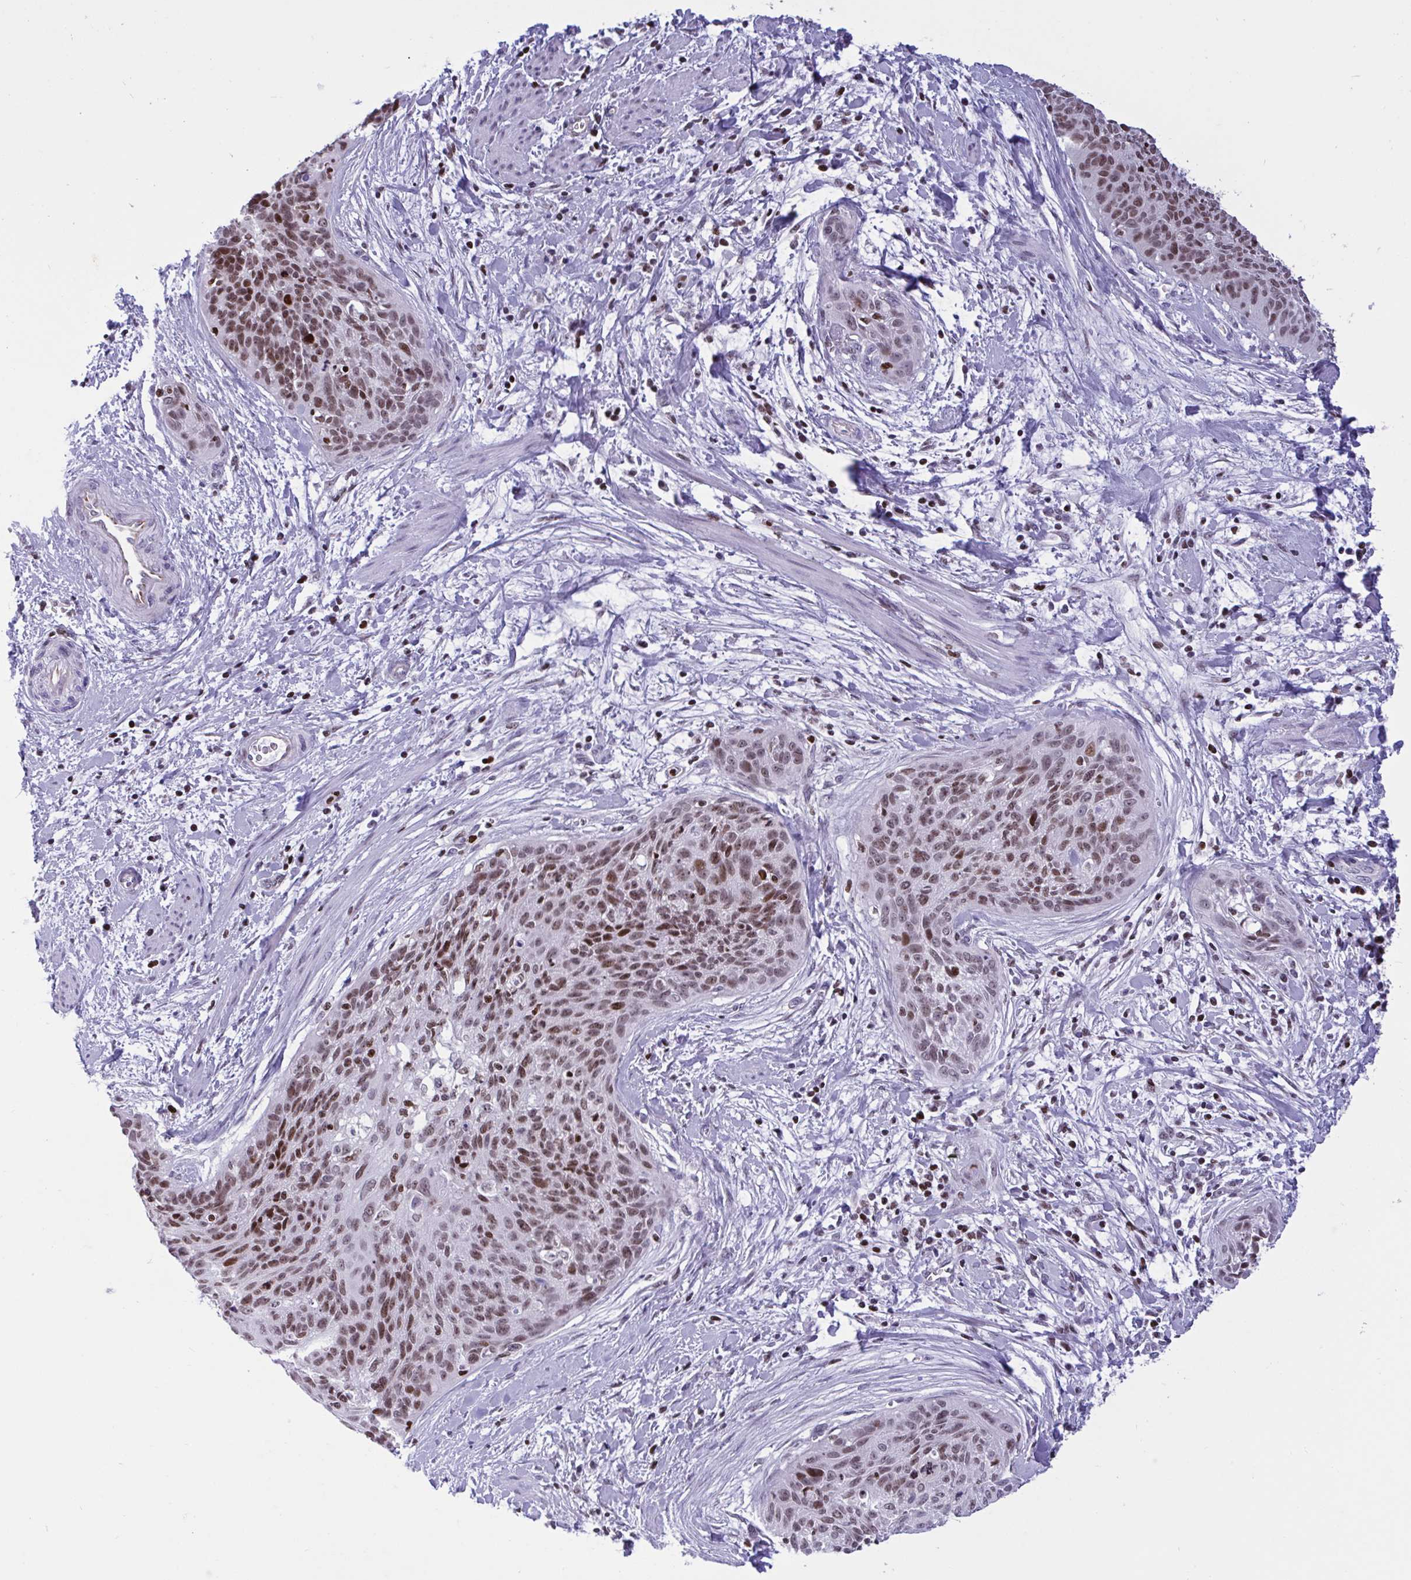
{"staining": {"intensity": "moderate", "quantity": ">75%", "location": "nuclear"}, "tissue": "cervical cancer", "cell_type": "Tumor cells", "image_type": "cancer", "snomed": [{"axis": "morphology", "description": "Squamous cell carcinoma, NOS"}, {"axis": "topography", "description": "Cervix"}], "caption": "Immunohistochemical staining of human cervical cancer exhibits medium levels of moderate nuclear protein expression in about >75% of tumor cells.", "gene": "HMGB2", "patient": {"sex": "female", "age": 55}}